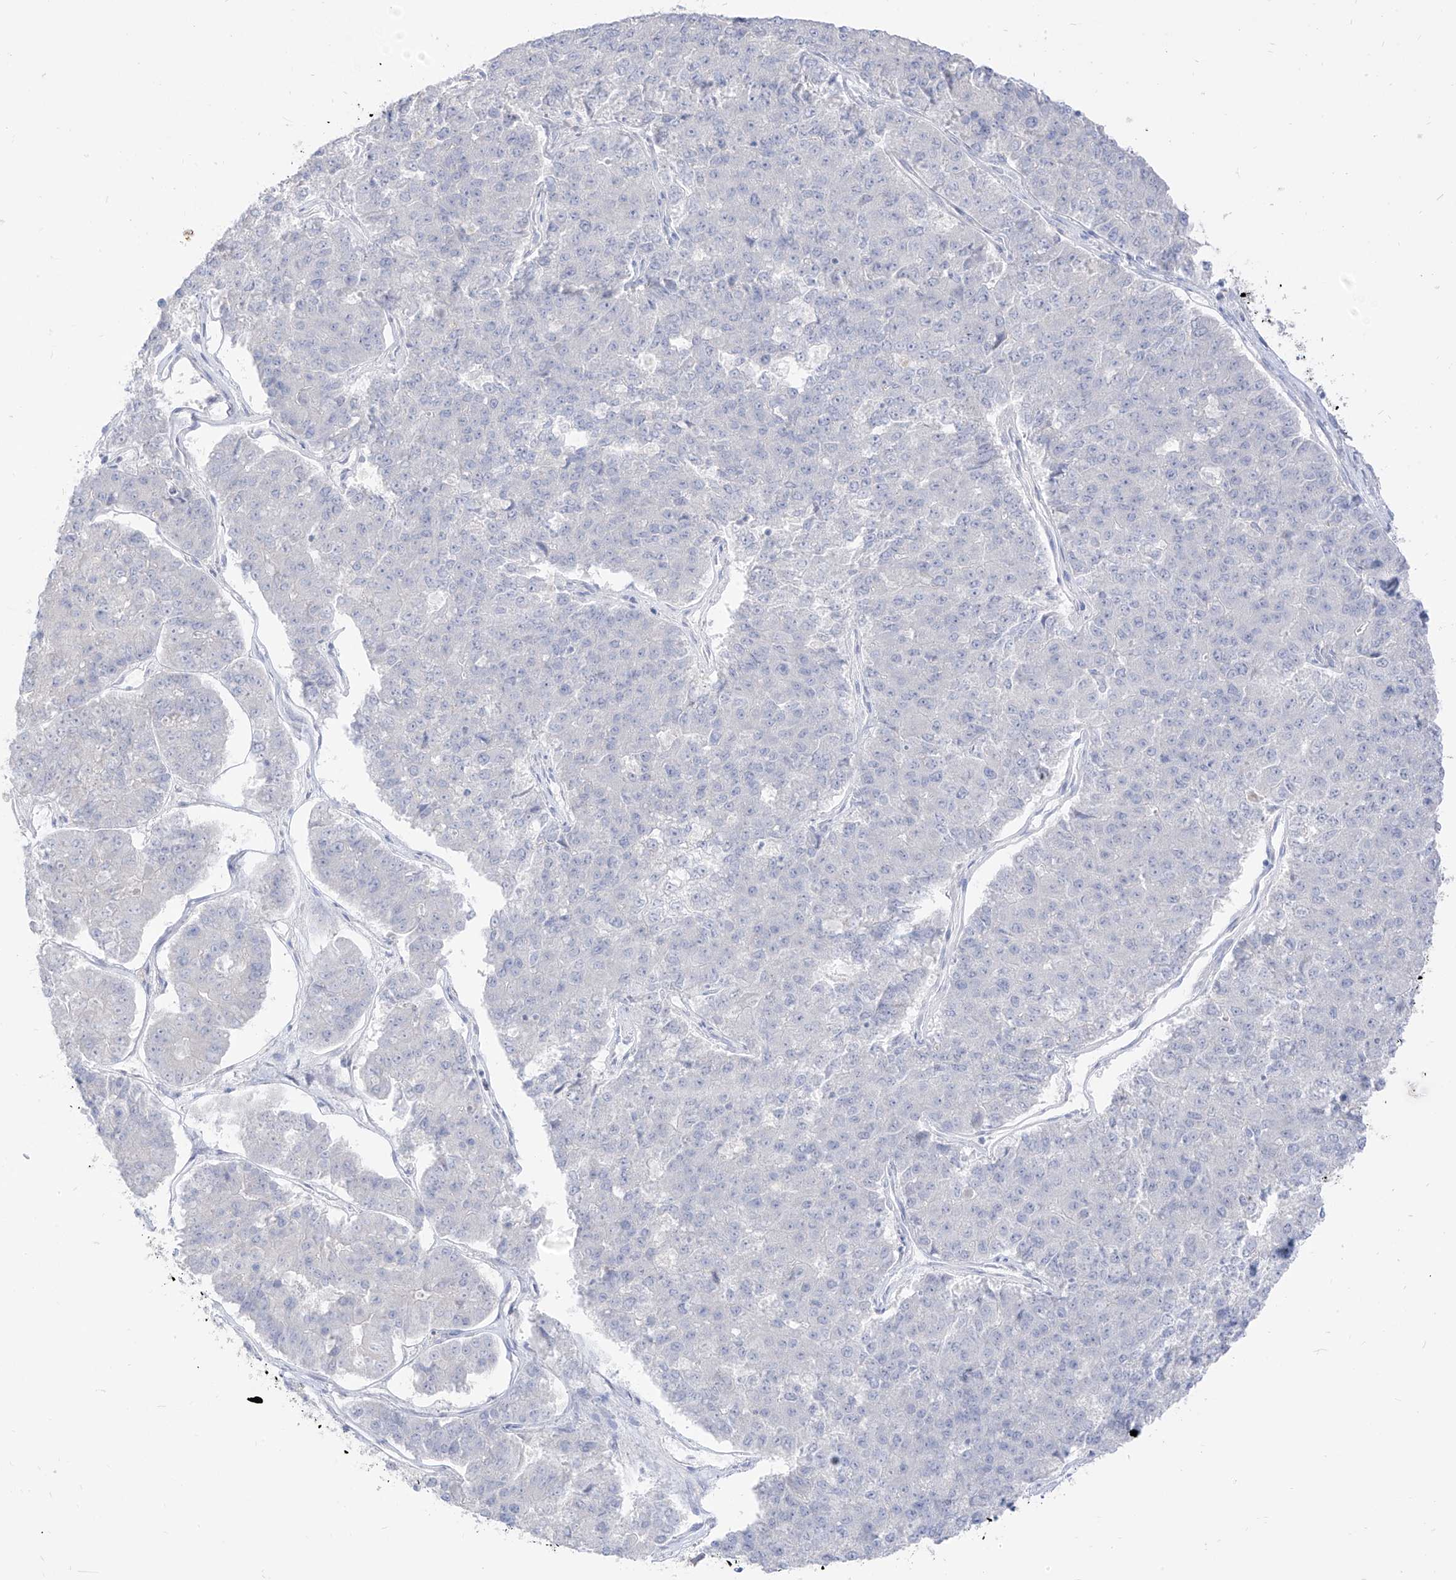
{"staining": {"intensity": "negative", "quantity": "none", "location": "none"}, "tissue": "pancreatic cancer", "cell_type": "Tumor cells", "image_type": "cancer", "snomed": [{"axis": "morphology", "description": "Adenocarcinoma, NOS"}, {"axis": "topography", "description": "Pancreas"}], "caption": "Immunohistochemistry micrograph of neoplastic tissue: pancreatic cancer (adenocarcinoma) stained with DAB (3,3'-diaminobenzidine) displays no significant protein positivity in tumor cells.", "gene": "ARHGEF40", "patient": {"sex": "male", "age": 50}}